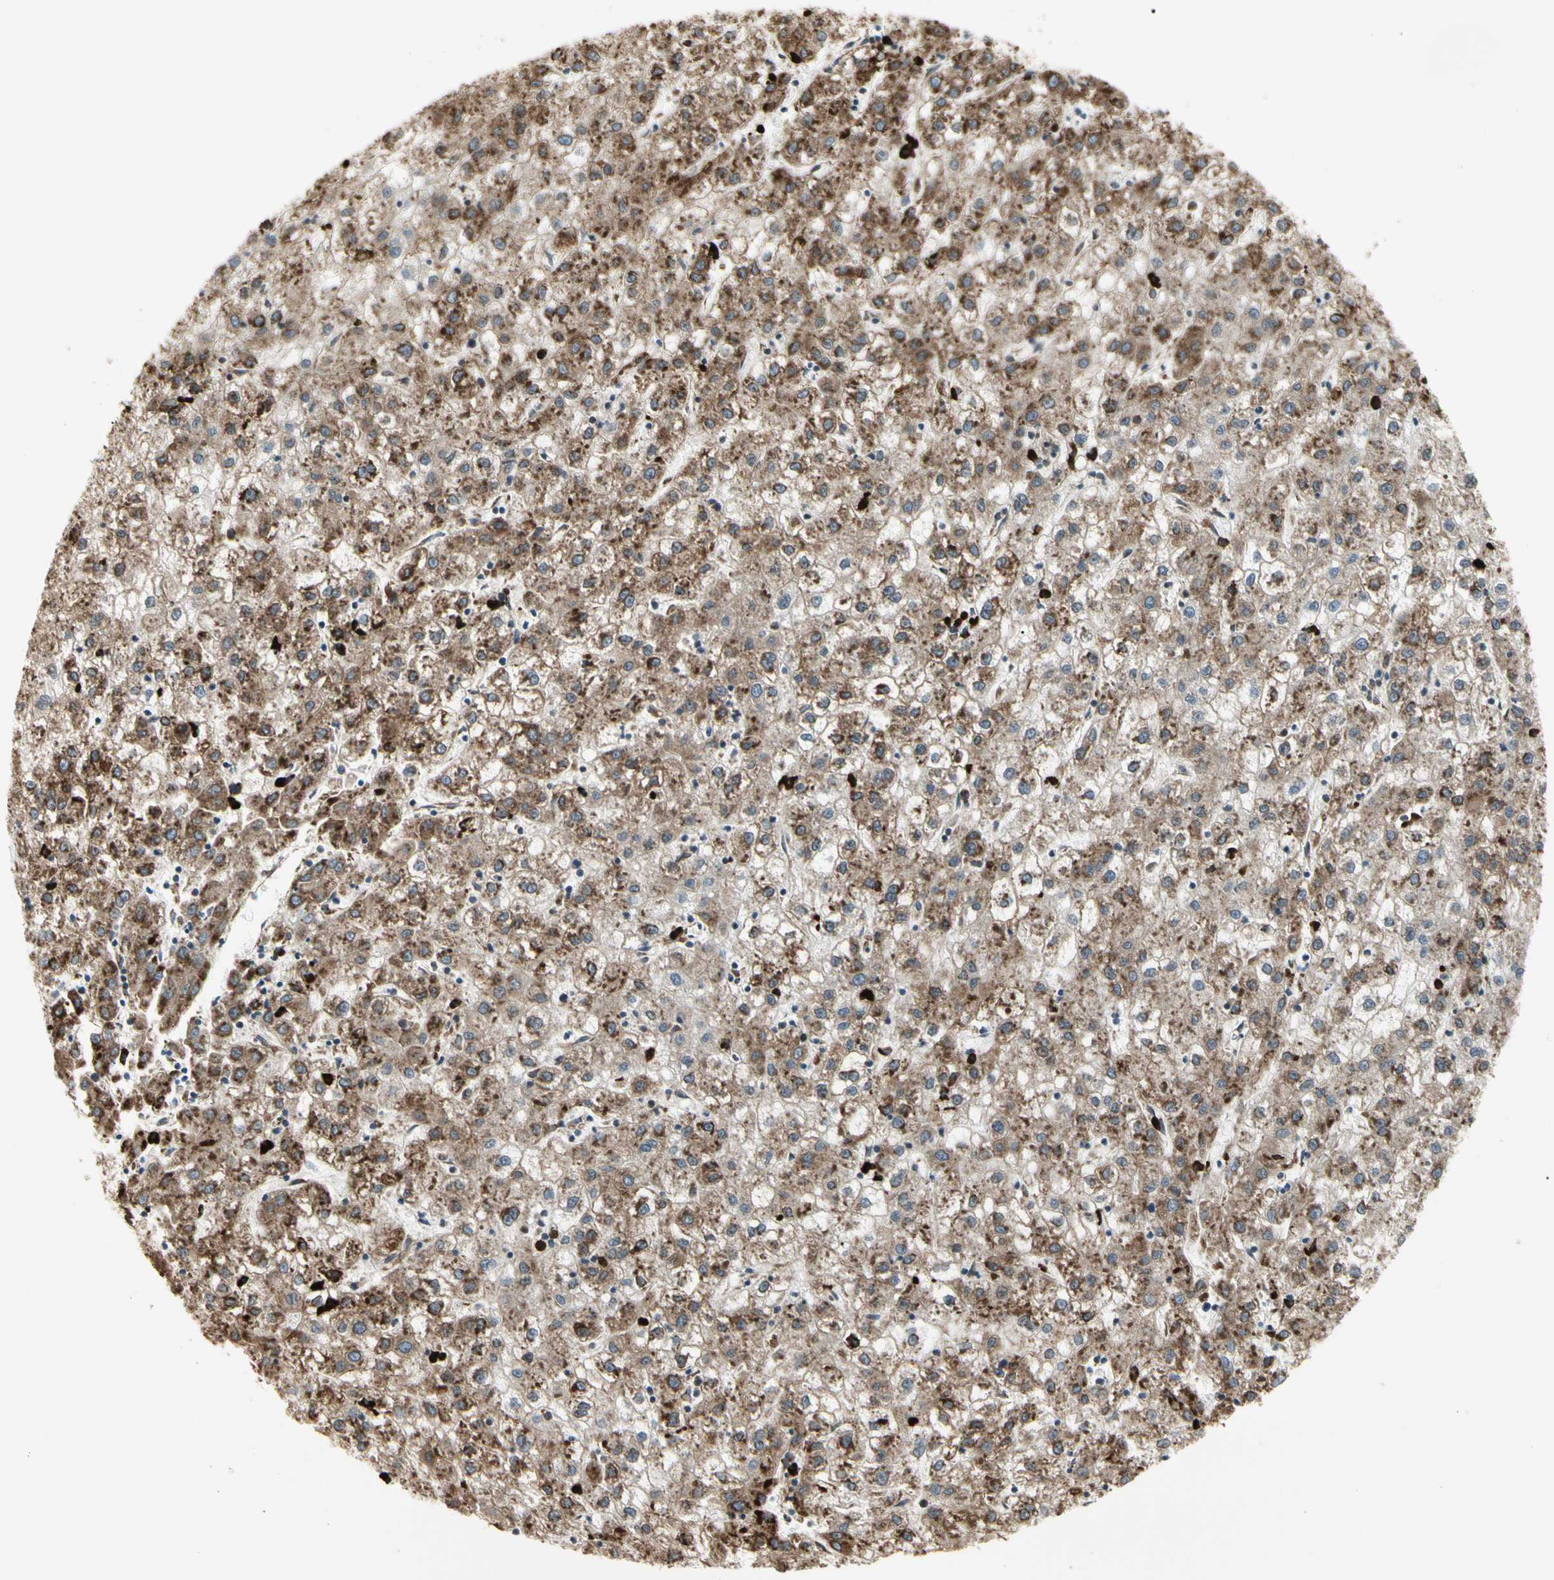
{"staining": {"intensity": "strong", "quantity": ">75%", "location": "cytoplasmic/membranous"}, "tissue": "liver cancer", "cell_type": "Tumor cells", "image_type": "cancer", "snomed": [{"axis": "morphology", "description": "Carcinoma, Hepatocellular, NOS"}, {"axis": "topography", "description": "Liver"}], "caption": "An immunohistochemistry (IHC) micrograph of tumor tissue is shown. Protein staining in brown highlights strong cytoplasmic/membranous positivity in hepatocellular carcinoma (liver) within tumor cells.", "gene": "HSP90B1", "patient": {"sex": "male", "age": 72}}